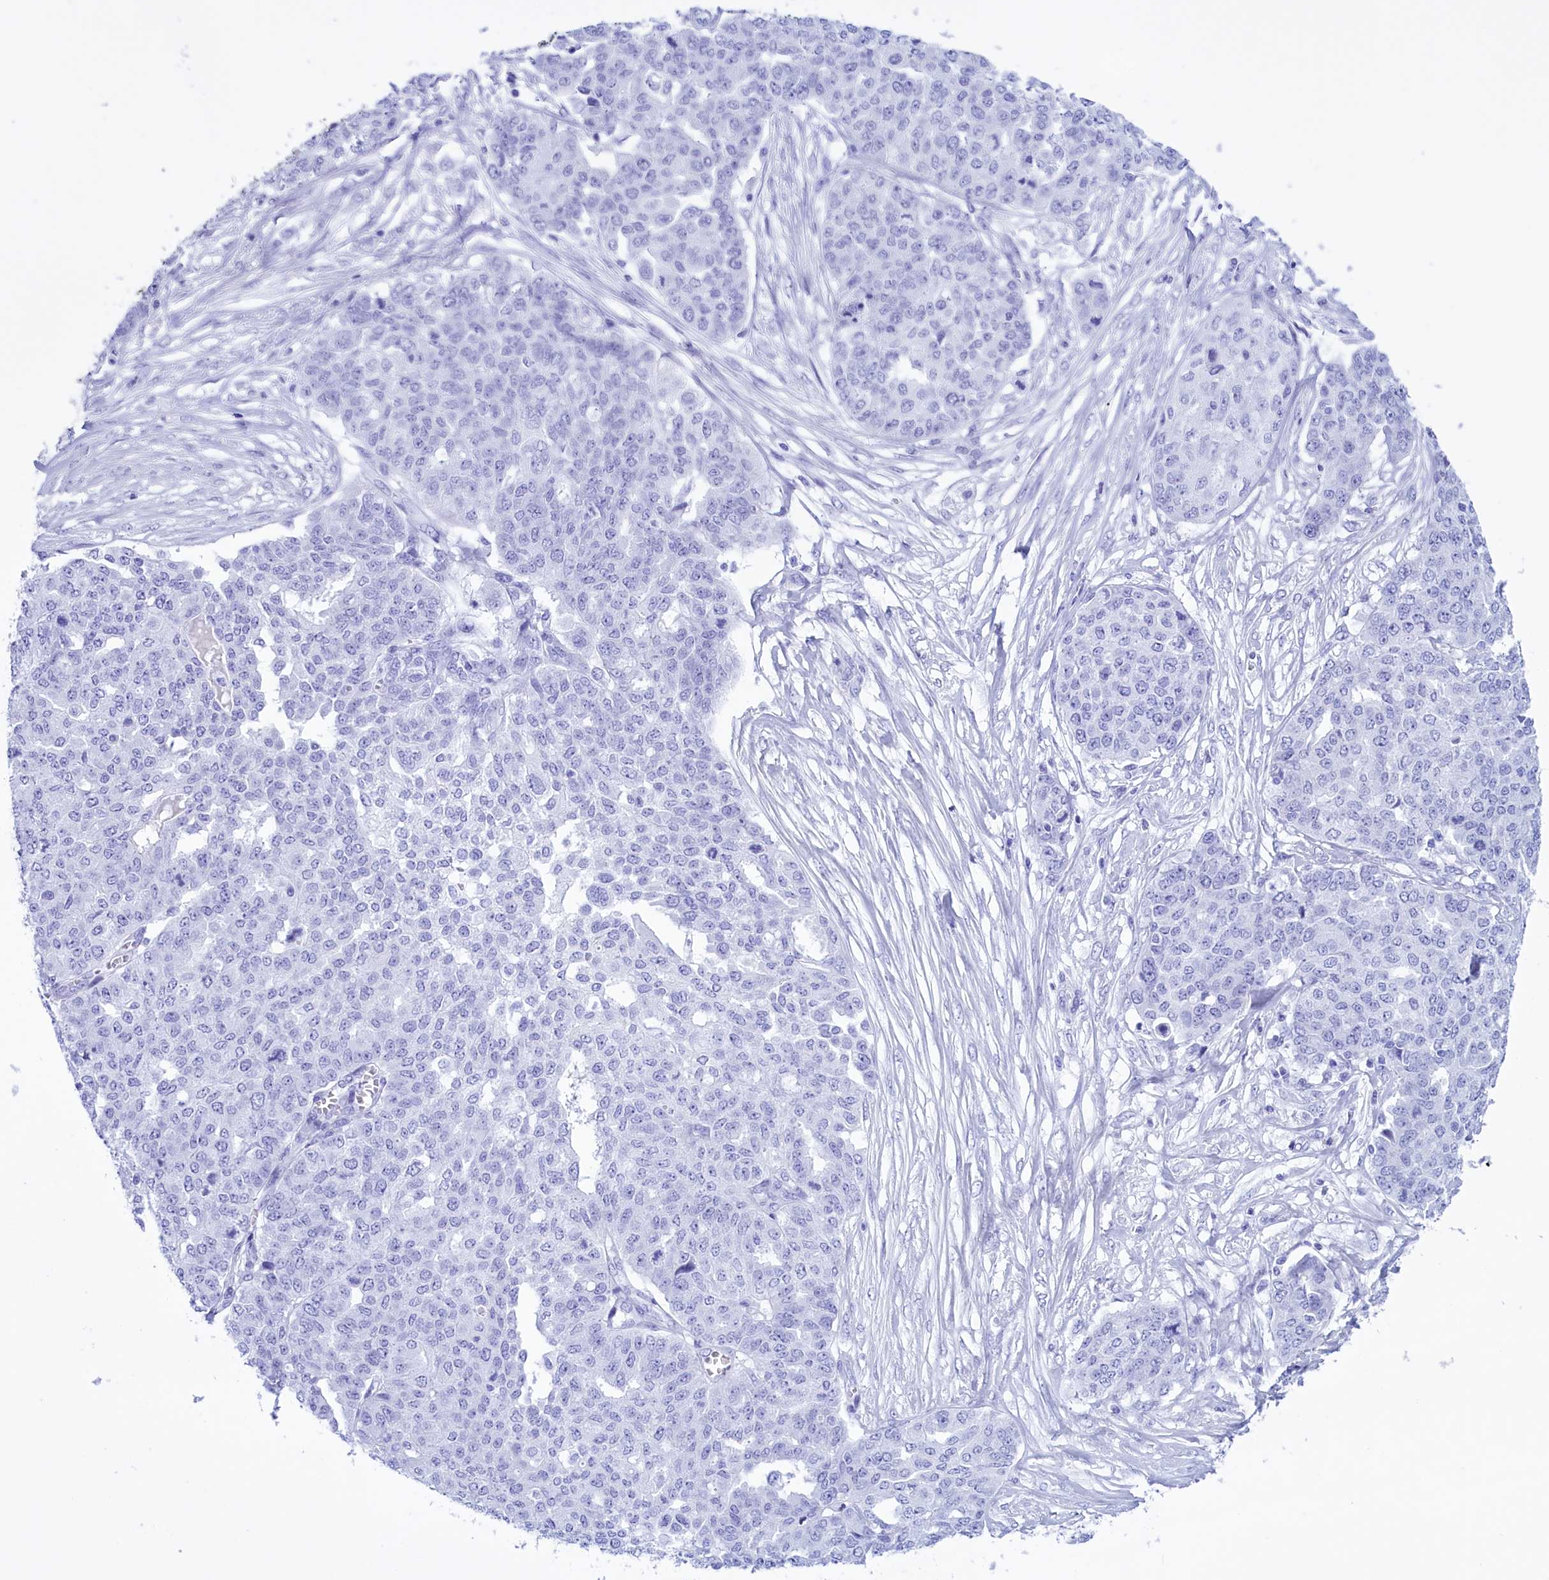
{"staining": {"intensity": "negative", "quantity": "none", "location": "none"}, "tissue": "ovarian cancer", "cell_type": "Tumor cells", "image_type": "cancer", "snomed": [{"axis": "morphology", "description": "Cystadenocarcinoma, serous, NOS"}, {"axis": "topography", "description": "Soft tissue"}, {"axis": "topography", "description": "Ovary"}], "caption": "Tumor cells show no significant protein expression in ovarian serous cystadenocarcinoma.", "gene": "BRI3", "patient": {"sex": "female", "age": 57}}